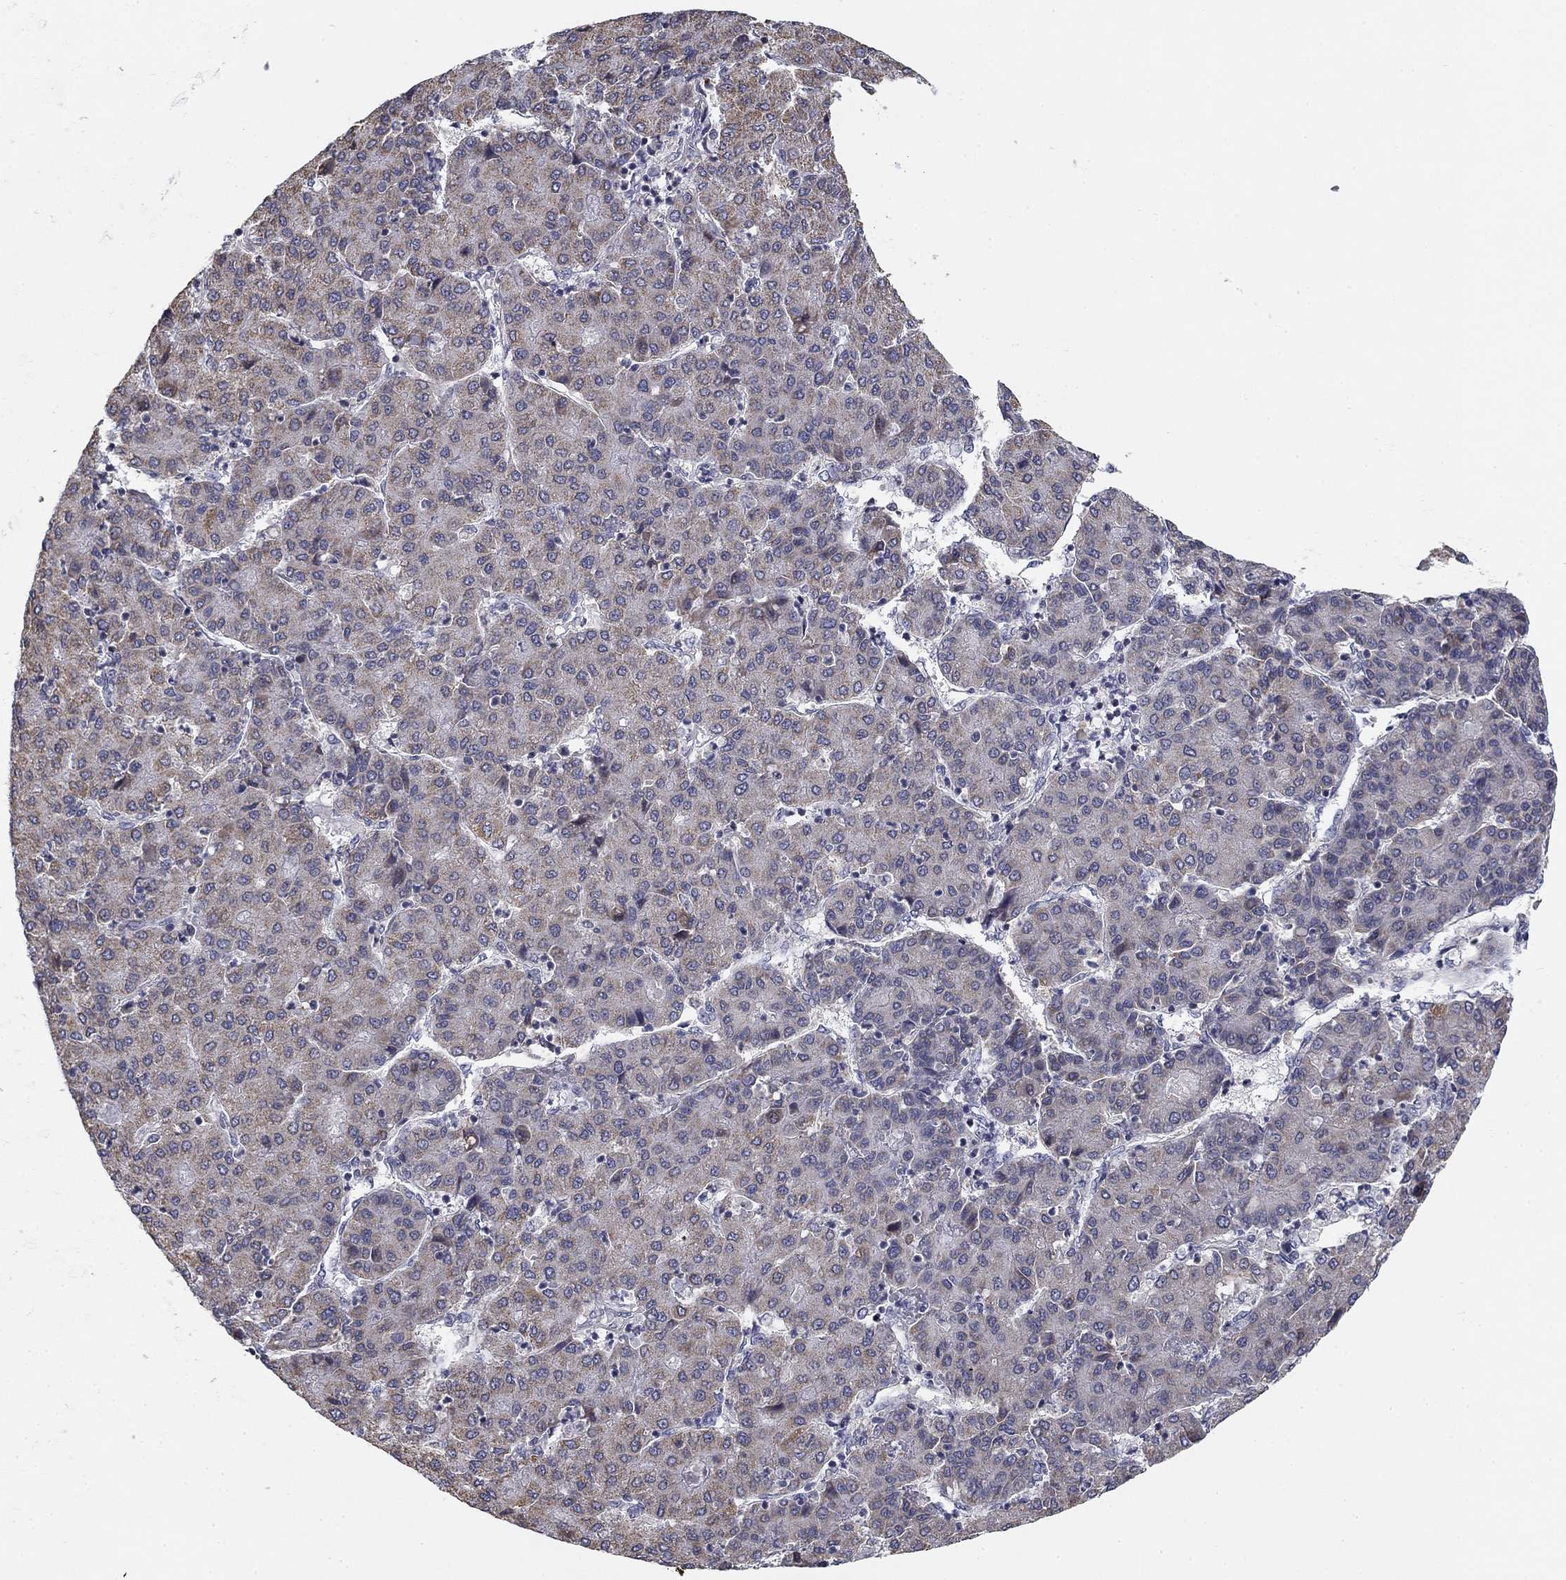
{"staining": {"intensity": "weak", "quantity": "25%-75%", "location": "cytoplasmic/membranous"}, "tissue": "liver cancer", "cell_type": "Tumor cells", "image_type": "cancer", "snomed": [{"axis": "morphology", "description": "Carcinoma, Hepatocellular, NOS"}, {"axis": "topography", "description": "Liver"}], "caption": "Brown immunohistochemical staining in liver hepatocellular carcinoma displays weak cytoplasmic/membranous positivity in approximately 25%-75% of tumor cells.", "gene": "SLC2A9", "patient": {"sex": "male", "age": 65}}